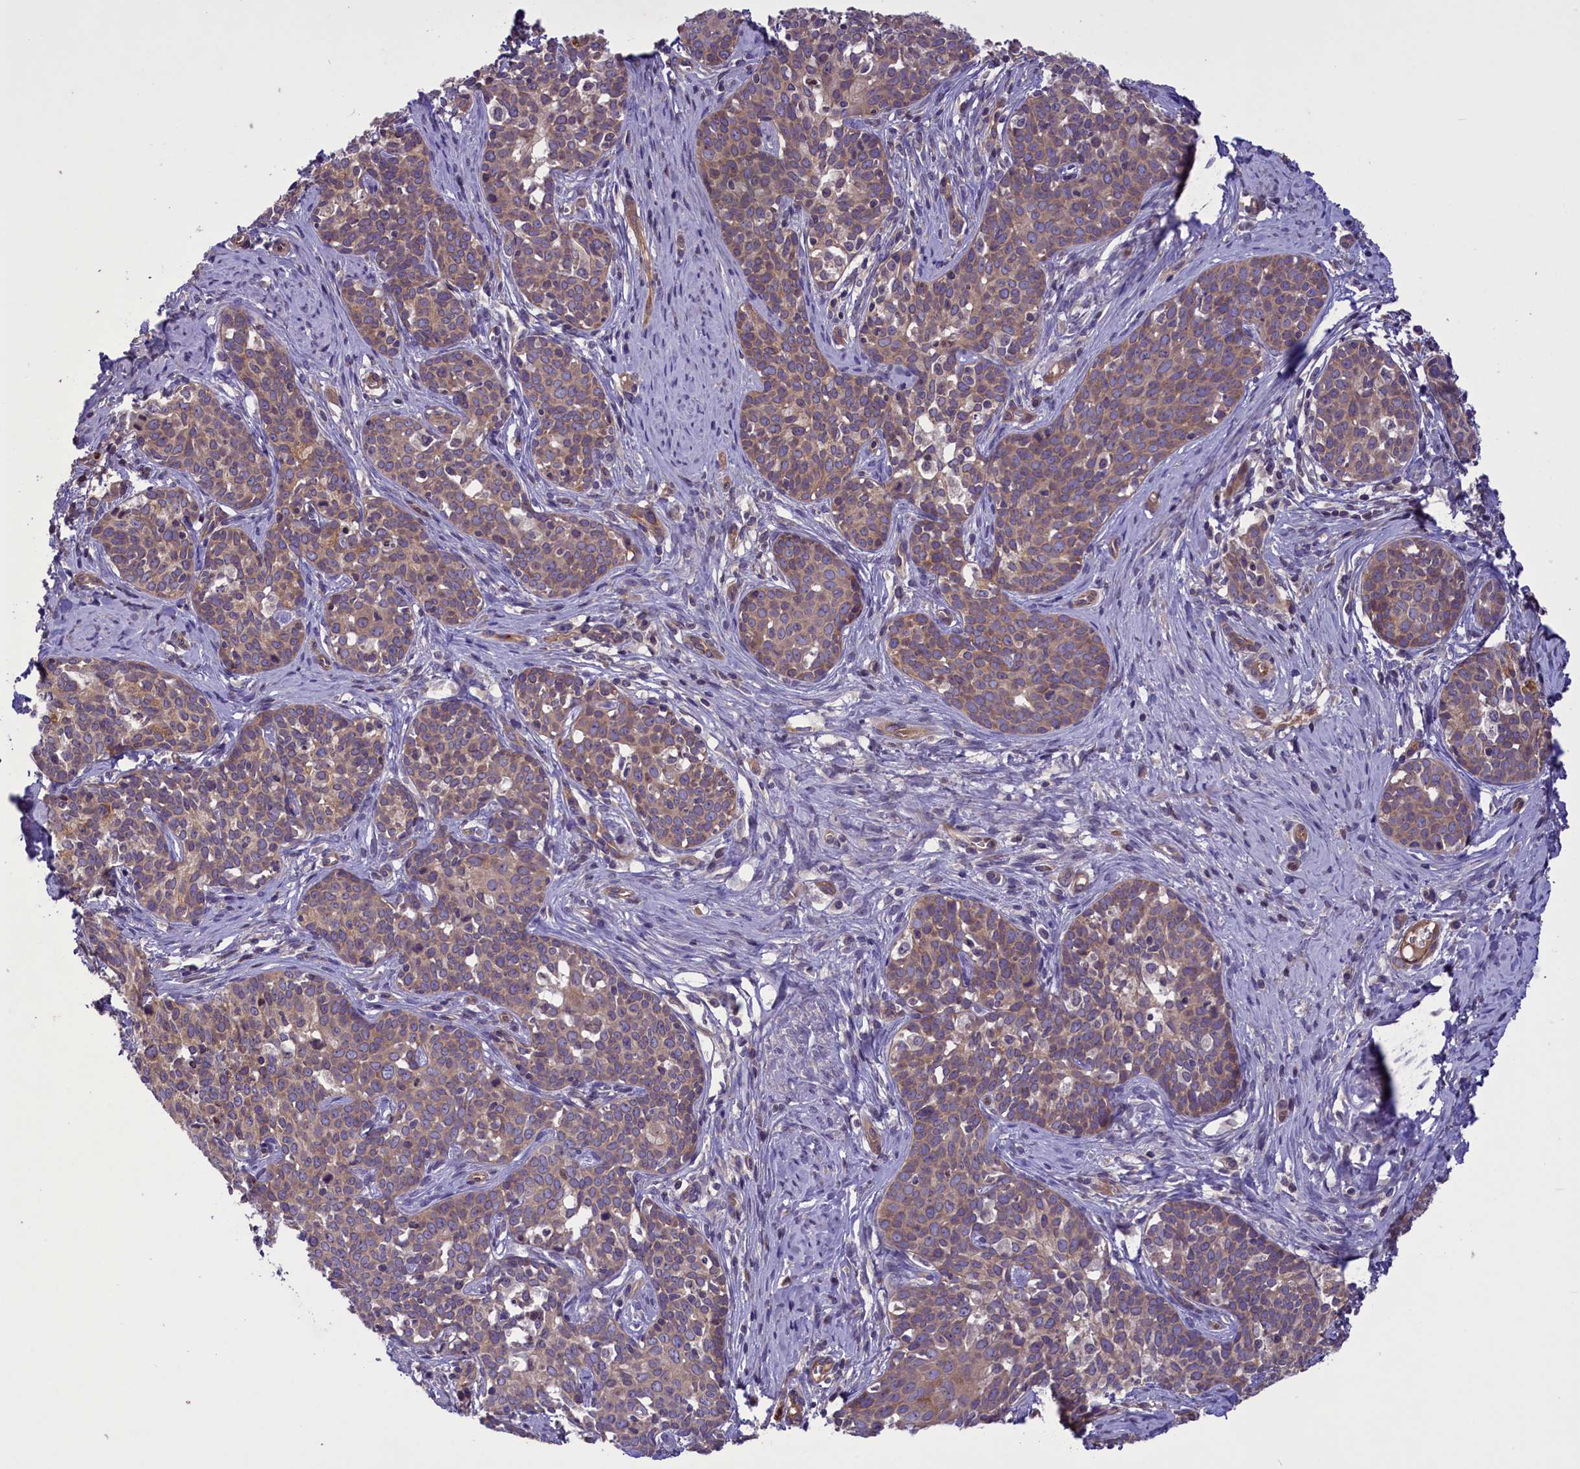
{"staining": {"intensity": "moderate", "quantity": "25%-75%", "location": "cytoplasmic/membranous"}, "tissue": "cervical cancer", "cell_type": "Tumor cells", "image_type": "cancer", "snomed": [{"axis": "morphology", "description": "Squamous cell carcinoma, NOS"}, {"axis": "topography", "description": "Cervix"}], "caption": "Protein expression analysis of cervical squamous cell carcinoma exhibits moderate cytoplasmic/membranous positivity in approximately 25%-75% of tumor cells.", "gene": "CCDC125", "patient": {"sex": "female", "age": 52}}